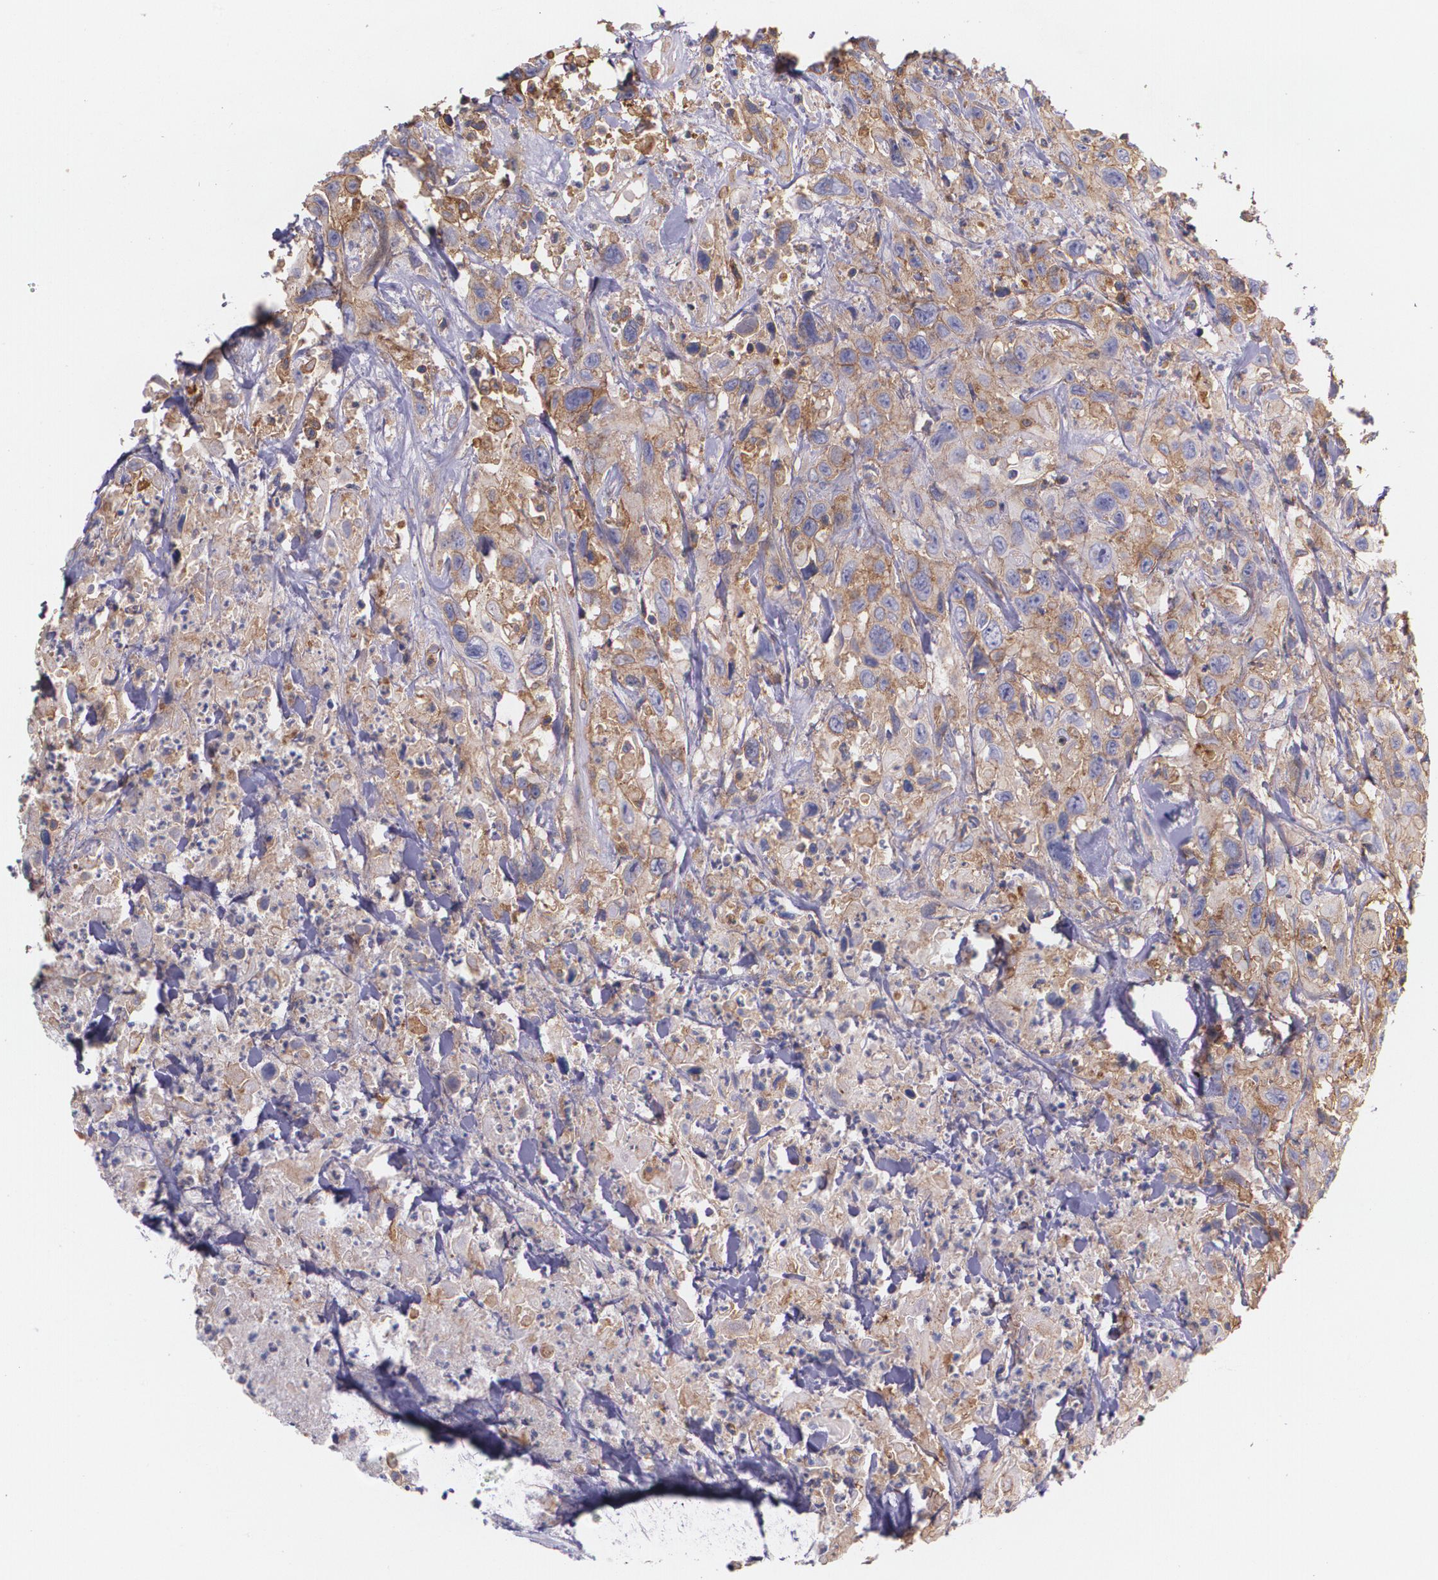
{"staining": {"intensity": "weak", "quantity": "25%-75%", "location": "cytoplasmic/membranous"}, "tissue": "urothelial cancer", "cell_type": "Tumor cells", "image_type": "cancer", "snomed": [{"axis": "morphology", "description": "Urothelial carcinoma, High grade"}, {"axis": "topography", "description": "Urinary bladder"}], "caption": "Immunohistochemistry staining of urothelial cancer, which exhibits low levels of weak cytoplasmic/membranous staining in approximately 25%-75% of tumor cells indicating weak cytoplasmic/membranous protein positivity. The staining was performed using DAB (brown) for protein detection and nuclei were counterstained in hematoxylin (blue).", "gene": "B2M", "patient": {"sex": "female", "age": 84}}